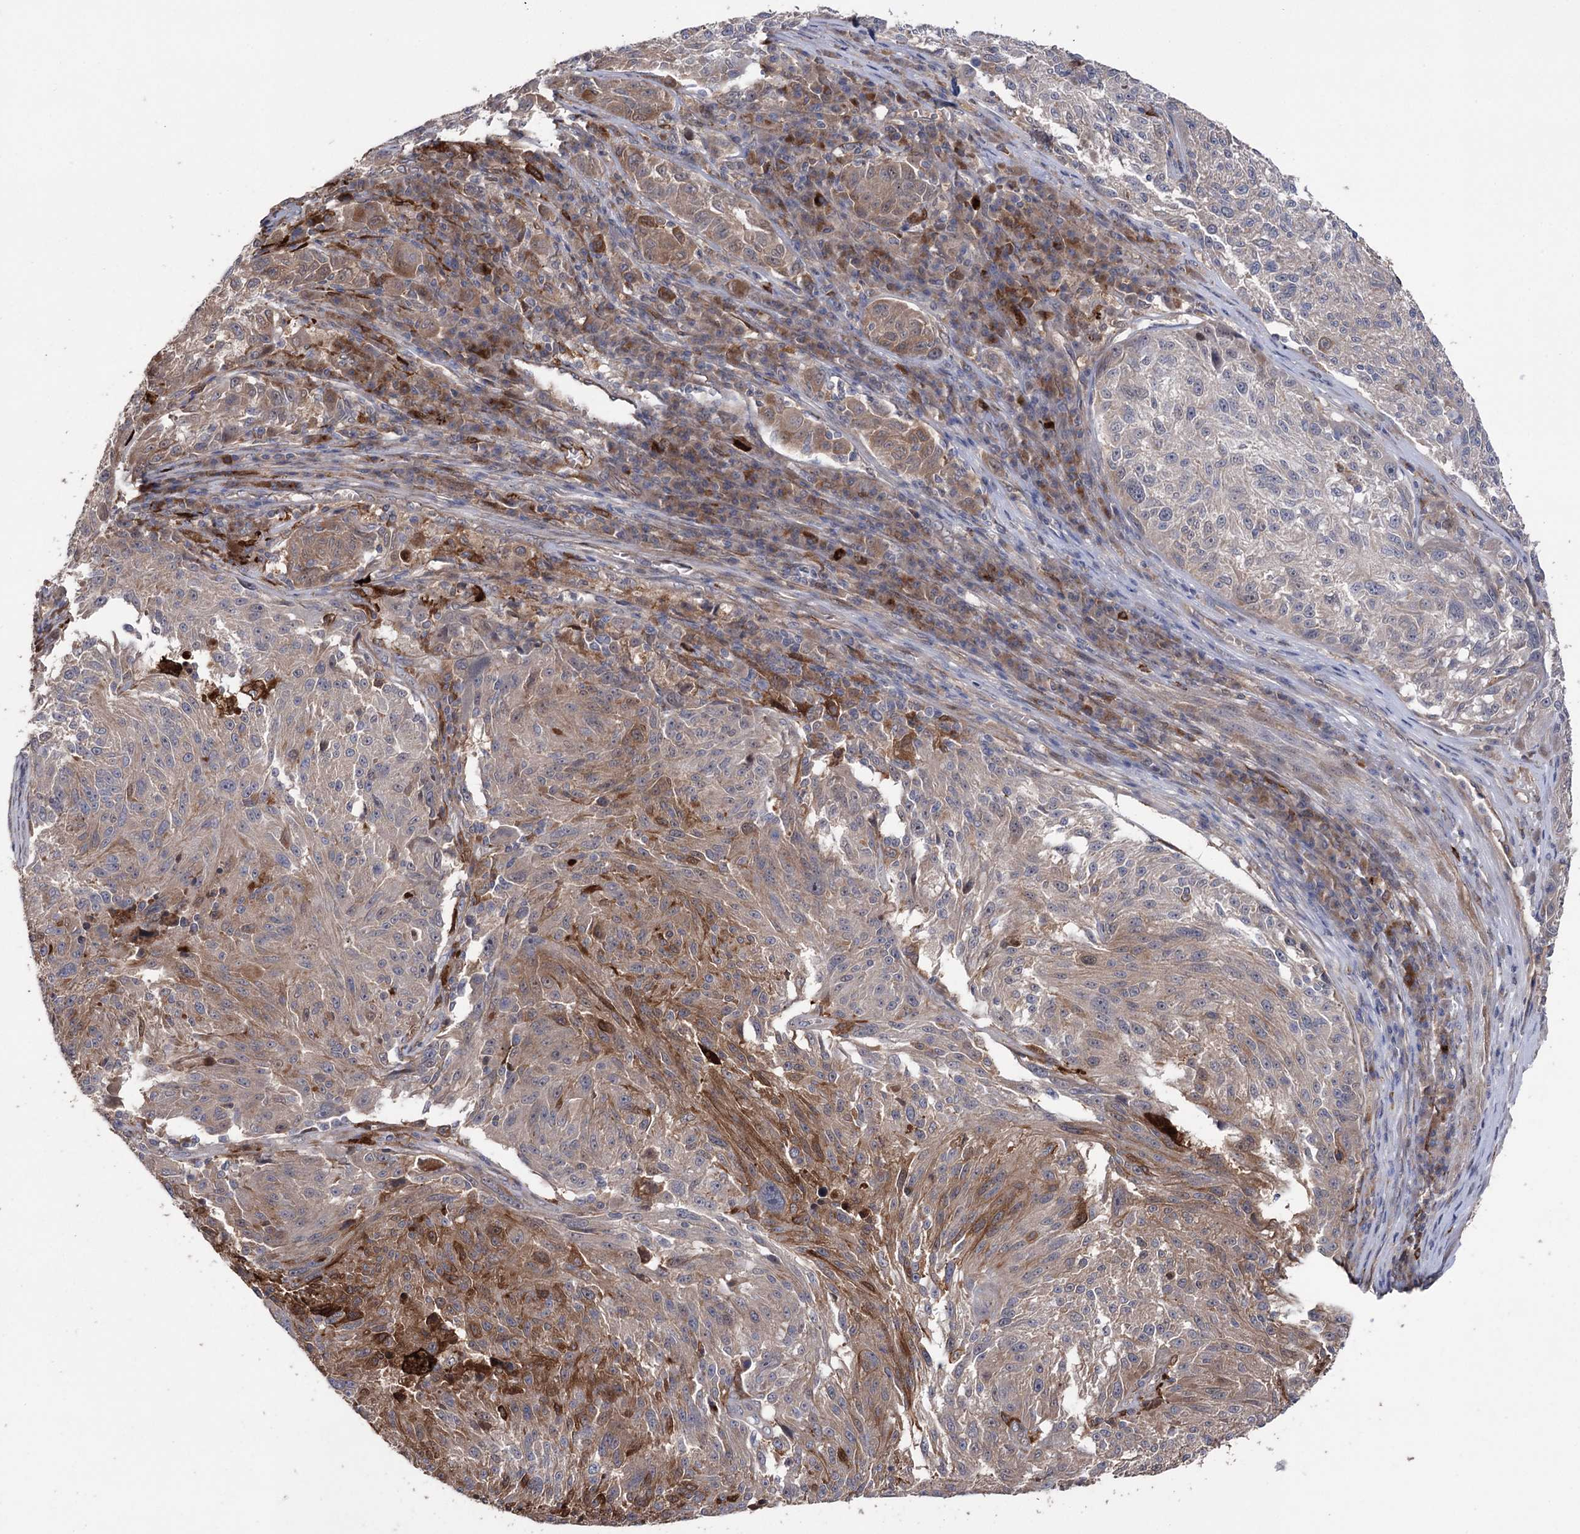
{"staining": {"intensity": "moderate", "quantity": "25%-75%", "location": "cytoplasmic/membranous"}, "tissue": "melanoma", "cell_type": "Tumor cells", "image_type": "cancer", "snomed": [{"axis": "morphology", "description": "Malignant melanoma, NOS"}, {"axis": "topography", "description": "Skin"}], "caption": "Protein expression analysis of melanoma demonstrates moderate cytoplasmic/membranous positivity in about 25%-75% of tumor cells.", "gene": "OTUD1", "patient": {"sex": "male", "age": 53}}